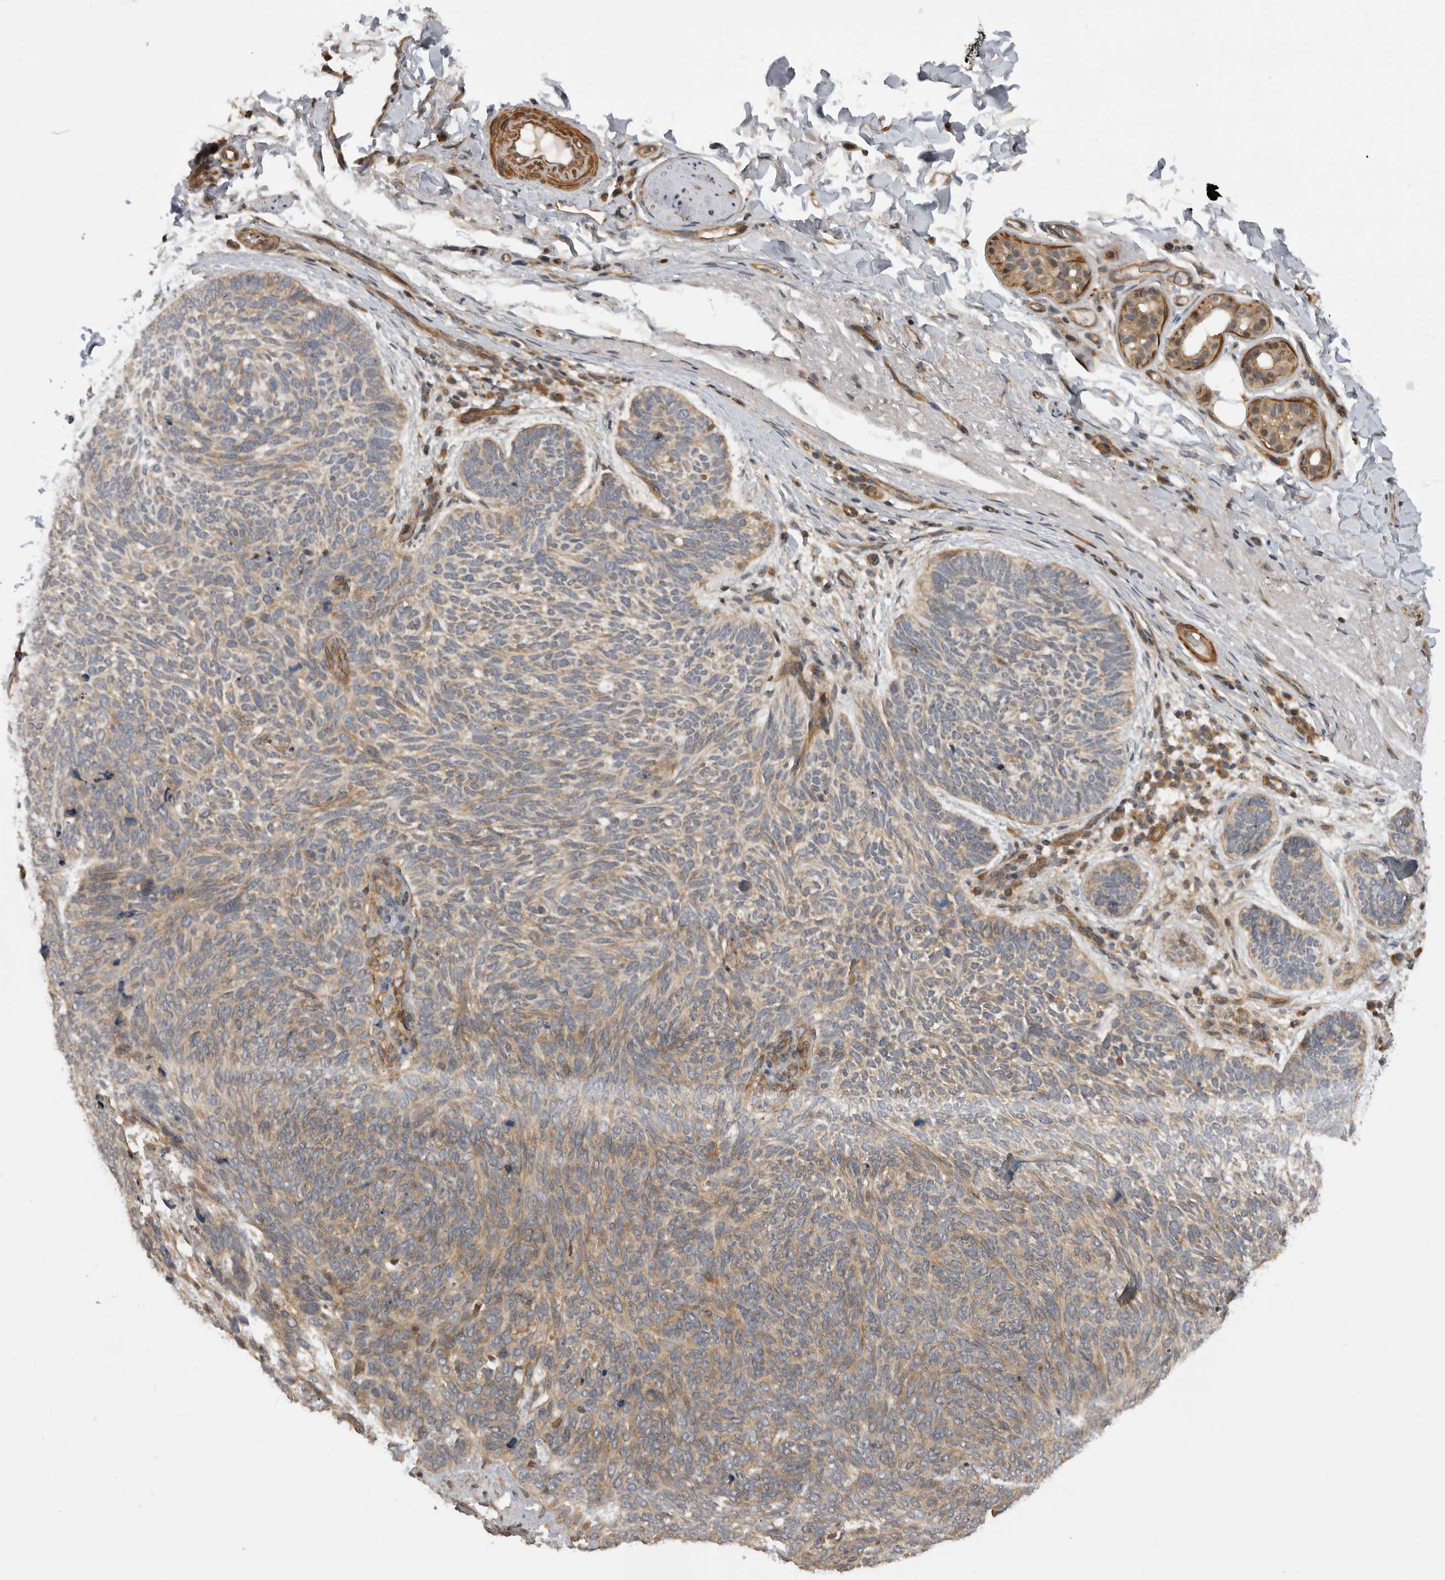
{"staining": {"intensity": "weak", "quantity": ">75%", "location": "cytoplasmic/membranous"}, "tissue": "skin cancer", "cell_type": "Tumor cells", "image_type": "cancer", "snomed": [{"axis": "morphology", "description": "Basal cell carcinoma"}, {"axis": "topography", "description": "Skin"}], "caption": "Immunohistochemical staining of basal cell carcinoma (skin) demonstrates low levels of weak cytoplasmic/membranous protein positivity in about >75% of tumor cells.", "gene": "TRIM56", "patient": {"sex": "female", "age": 85}}